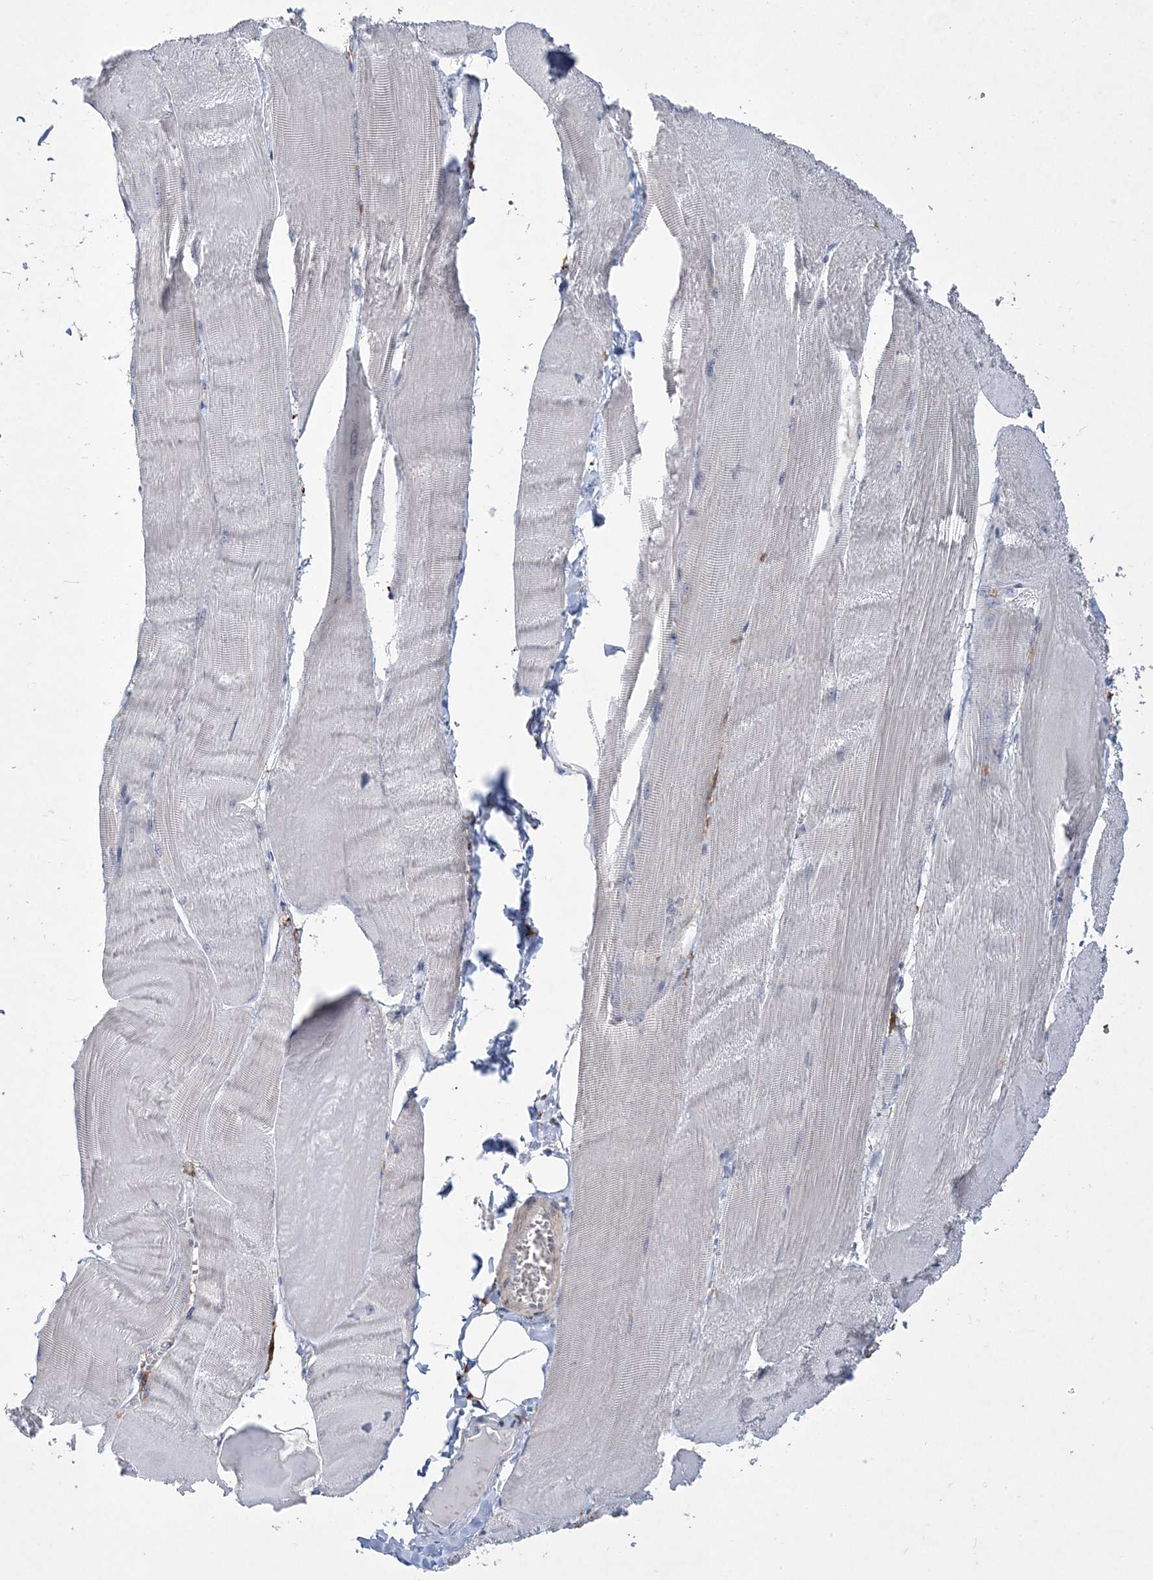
{"staining": {"intensity": "negative", "quantity": "none", "location": "none"}, "tissue": "skeletal muscle", "cell_type": "Myocytes", "image_type": "normal", "snomed": [{"axis": "morphology", "description": "Normal tissue, NOS"}, {"axis": "morphology", "description": "Basal cell carcinoma"}, {"axis": "topography", "description": "Skeletal muscle"}], "caption": "This is an immunohistochemistry micrograph of unremarkable human skeletal muscle. There is no staining in myocytes.", "gene": "TSPEAR", "patient": {"sex": "female", "age": 64}}